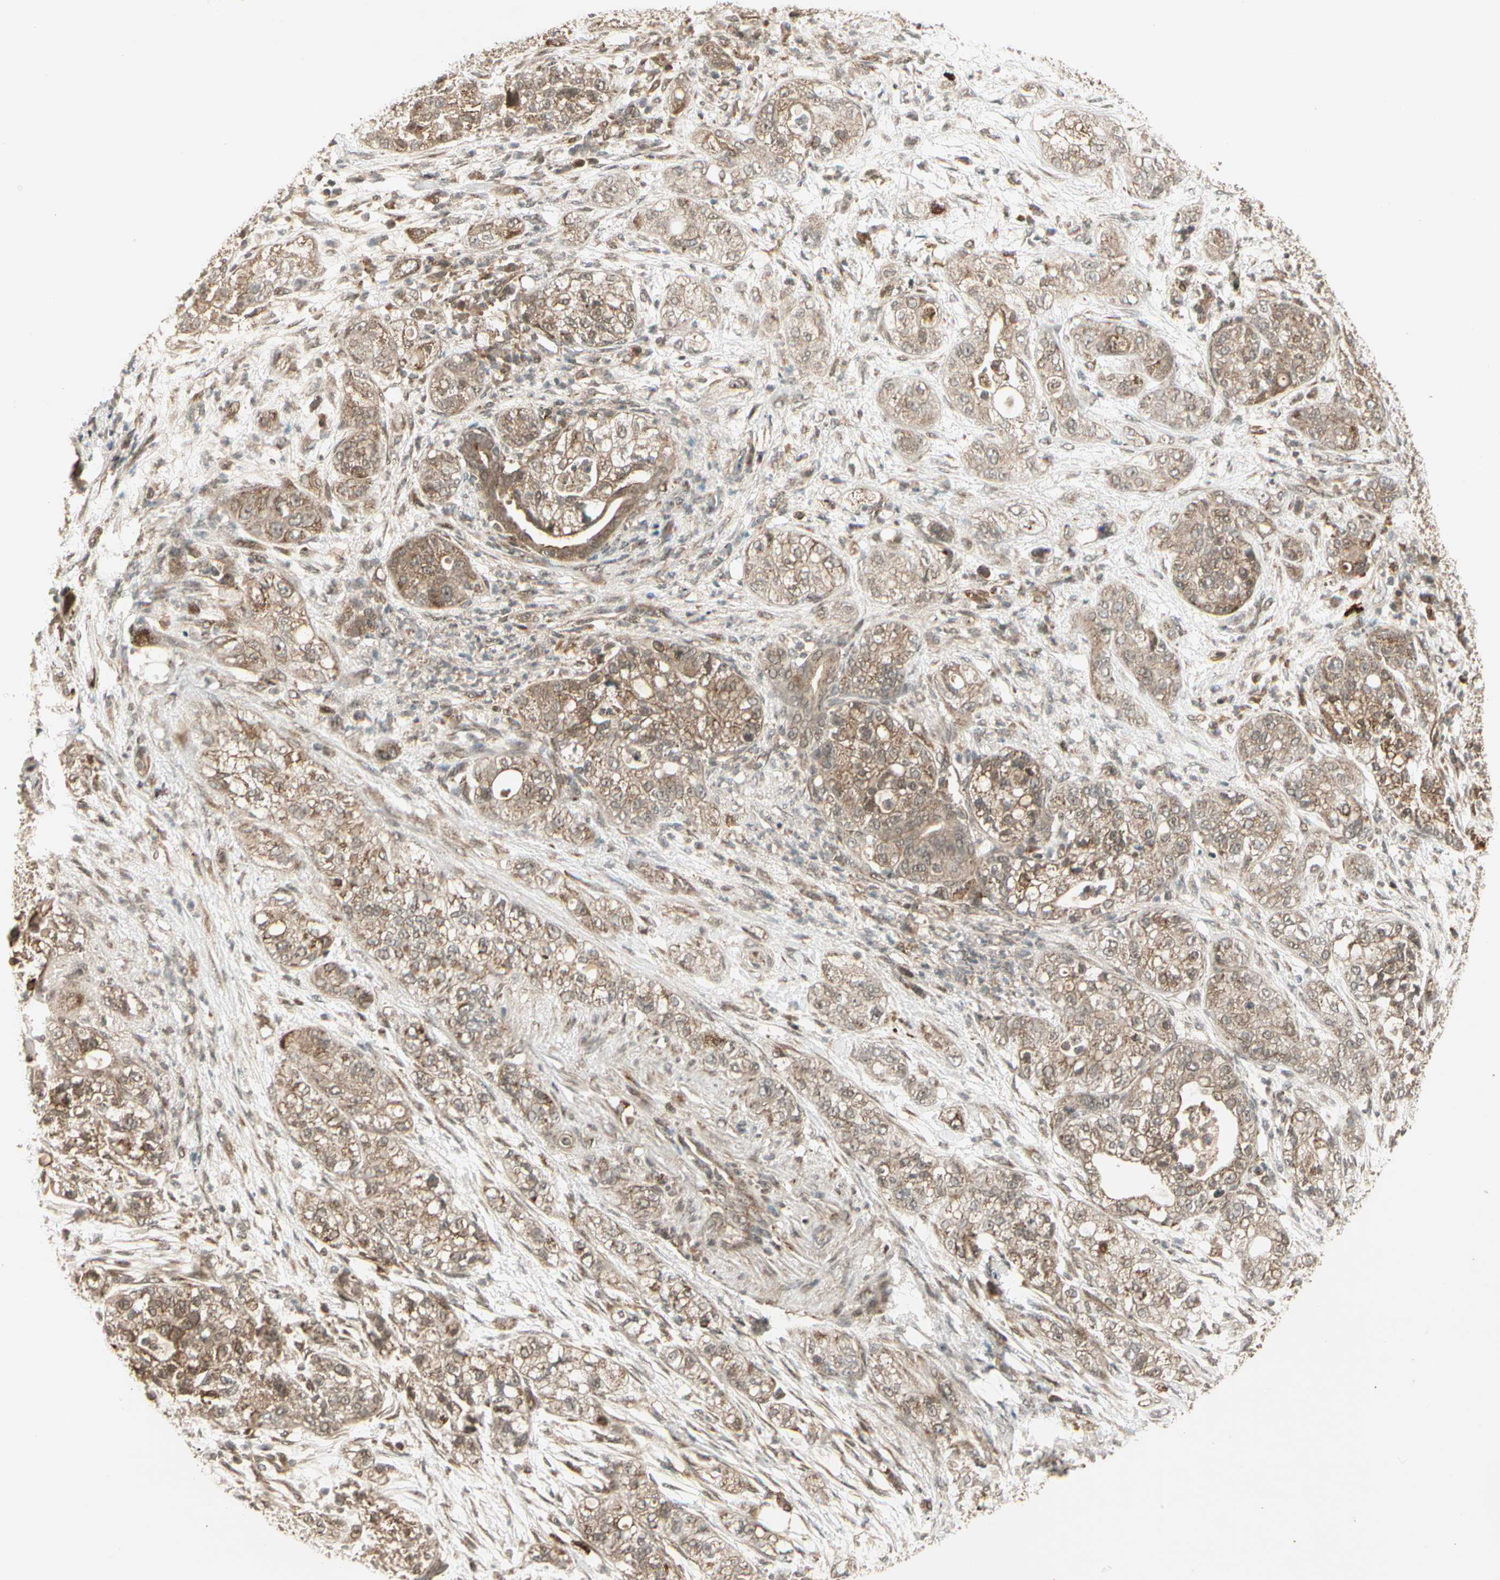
{"staining": {"intensity": "moderate", "quantity": ">75%", "location": "cytoplasmic/membranous"}, "tissue": "pancreatic cancer", "cell_type": "Tumor cells", "image_type": "cancer", "snomed": [{"axis": "morphology", "description": "Adenocarcinoma, NOS"}, {"axis": "topography", "description": "Pancreas"}], "caption": "Immunohistochemical staining of pancreatic cancer shows medium levels of moderate cytoplasmic/membranous protein positivity in about >75% of tumor cells.", "gene": "GLUL", "patient": {"sex": "female", "age": 78}}